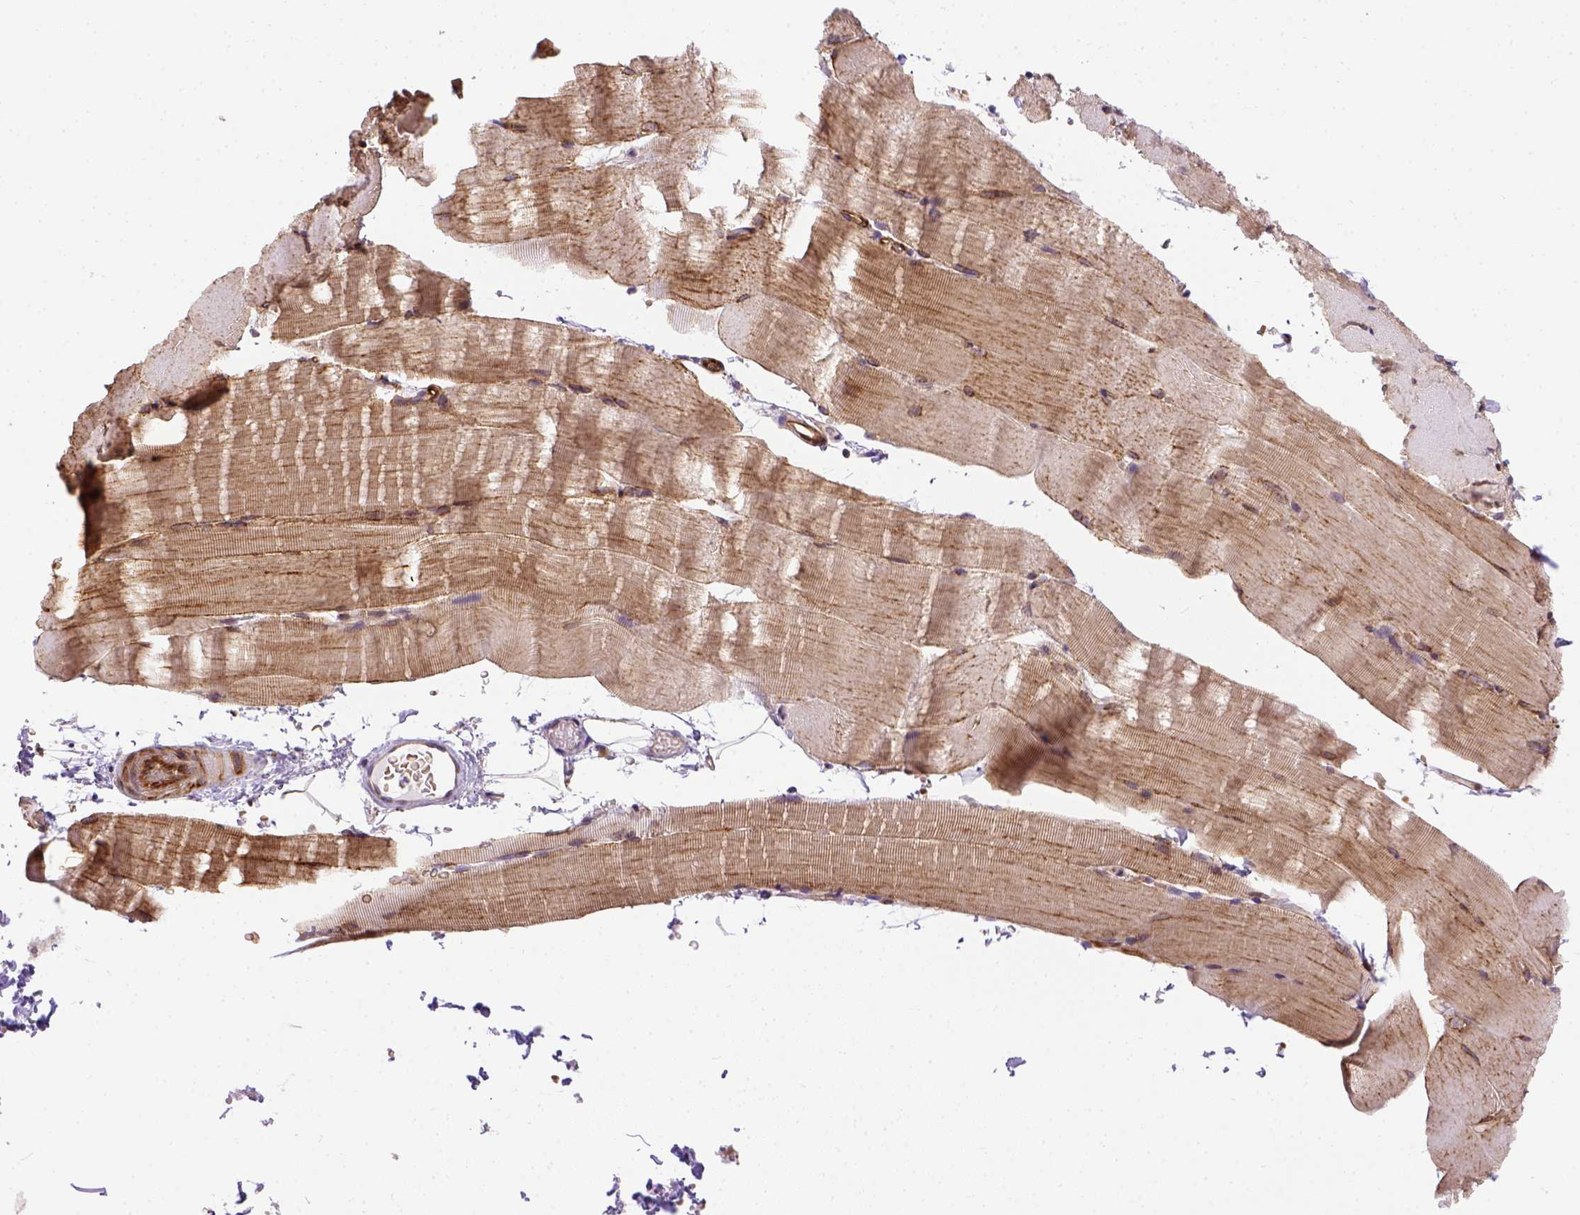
{"staining": {"intensity": "moderate", "quantity": ">75%", "location": "cytoplasmic/membranous"}, "tissue": "skeletal muscle", "cell_type": "Myocytes", "image_type": "normal", "snomed": [{"axis": "morphology", "description": "Normal tissue, NOS"}, {"axis": "topography", "description": "Skeletal muscle"}], "caption": "DAB (3,3'-diaminobenzidine) immunohistochemical staining of normal human skeletal muscle reveals moderate cytoplasmic/membranous protein expression in about >75% of myocytes.", "gene": "KAZN", "patient": {"sex": "female", "age": 37}}